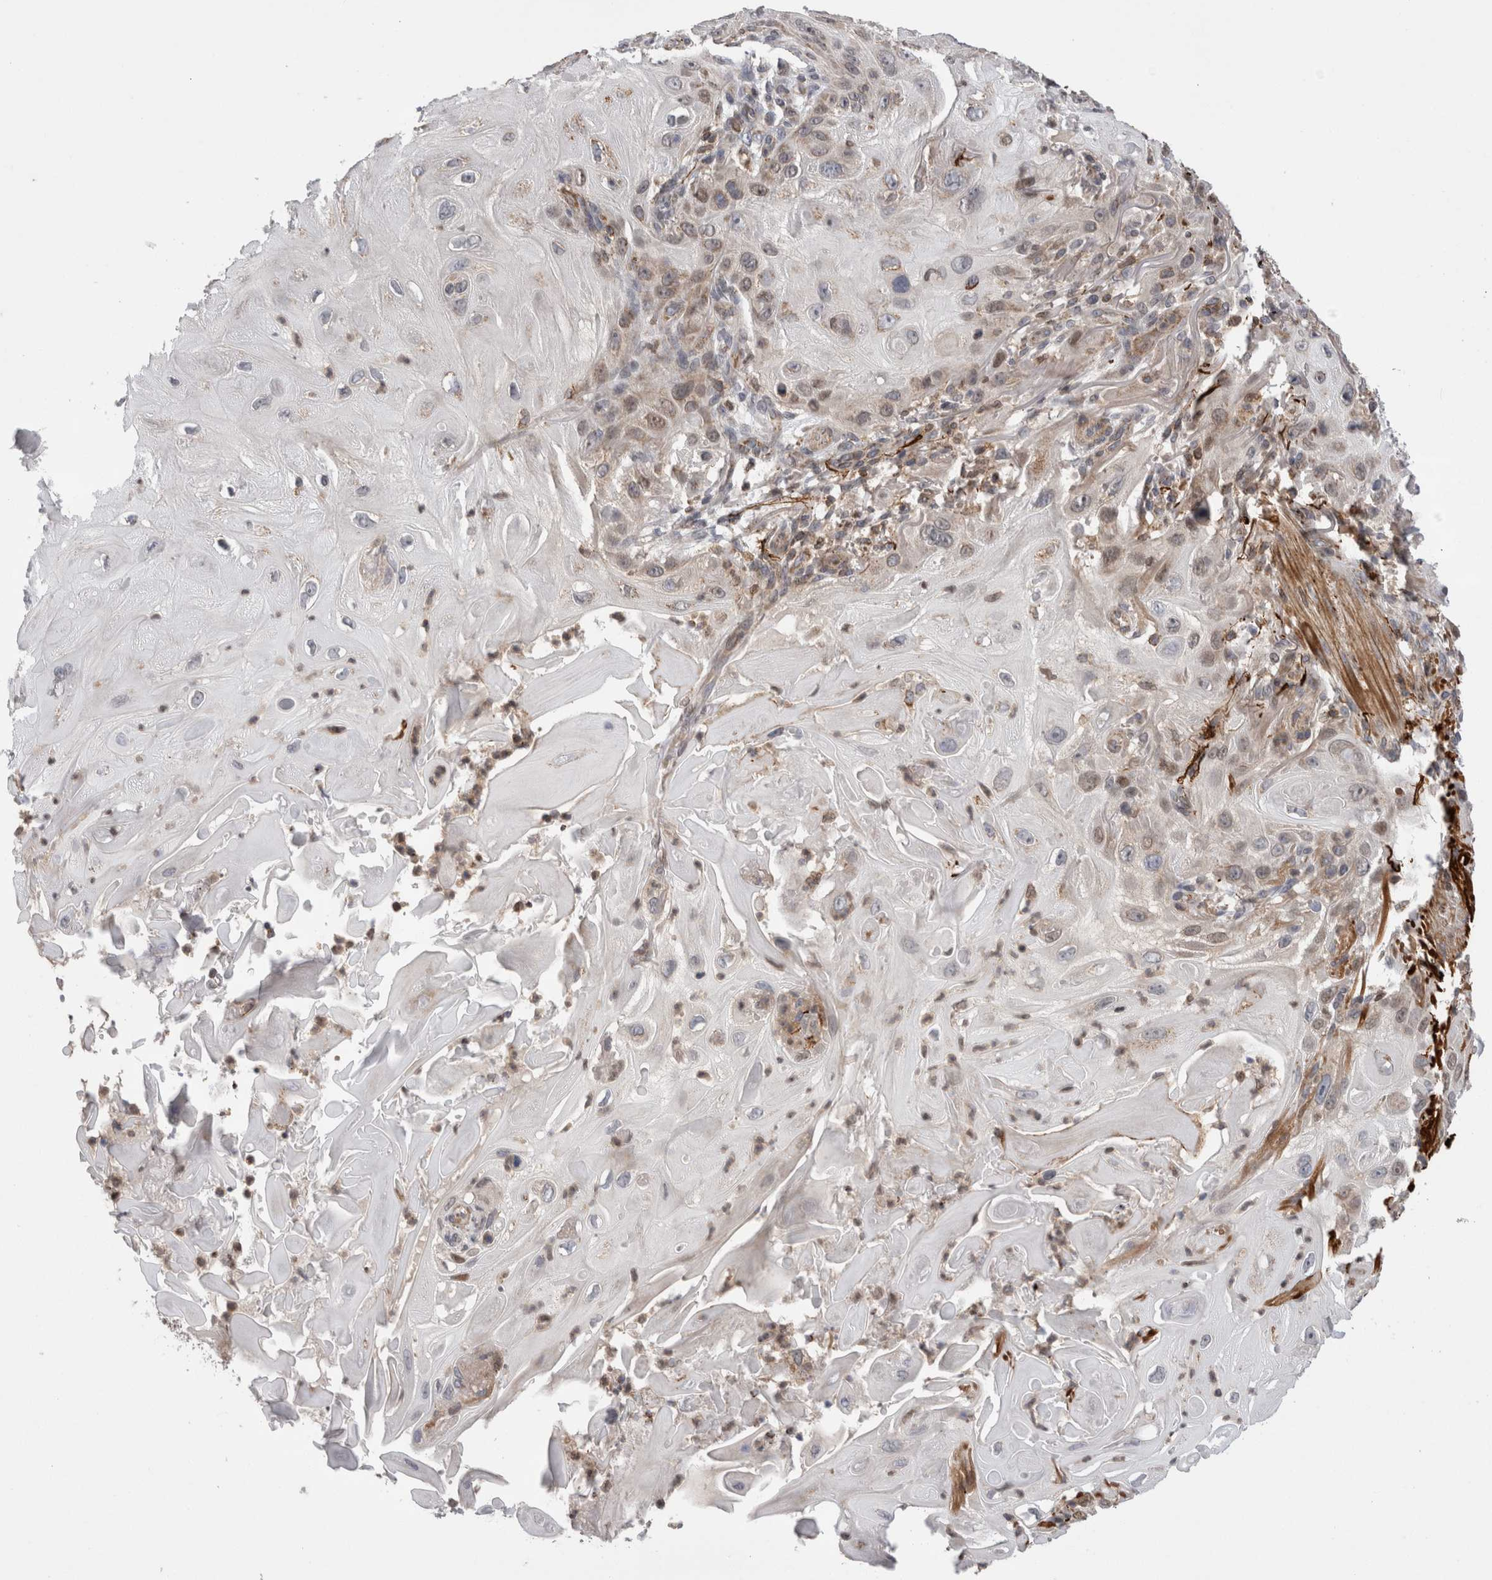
{"staining": {"intensity": "weak", "quantity": "<25%", "location": "cytoplasmic/membranous"}, "tissue": "skin cancer", "cell_type": "Tumor cells", "image_type": "cancer", "snomed": [{"axis": "morphology", "description": "Squamous cell carcinoma, NOS"}, {"axis": "topography", "description": "Skin"}], "caption": "Immunohistochemistry micrograph of human skin cancer (squamous cell carcinoma) stained for a protein (brown), which exhibits no expression in tumor cells.", "gene": "DARS2", "patient": {"sex": "female", "age": 77}}